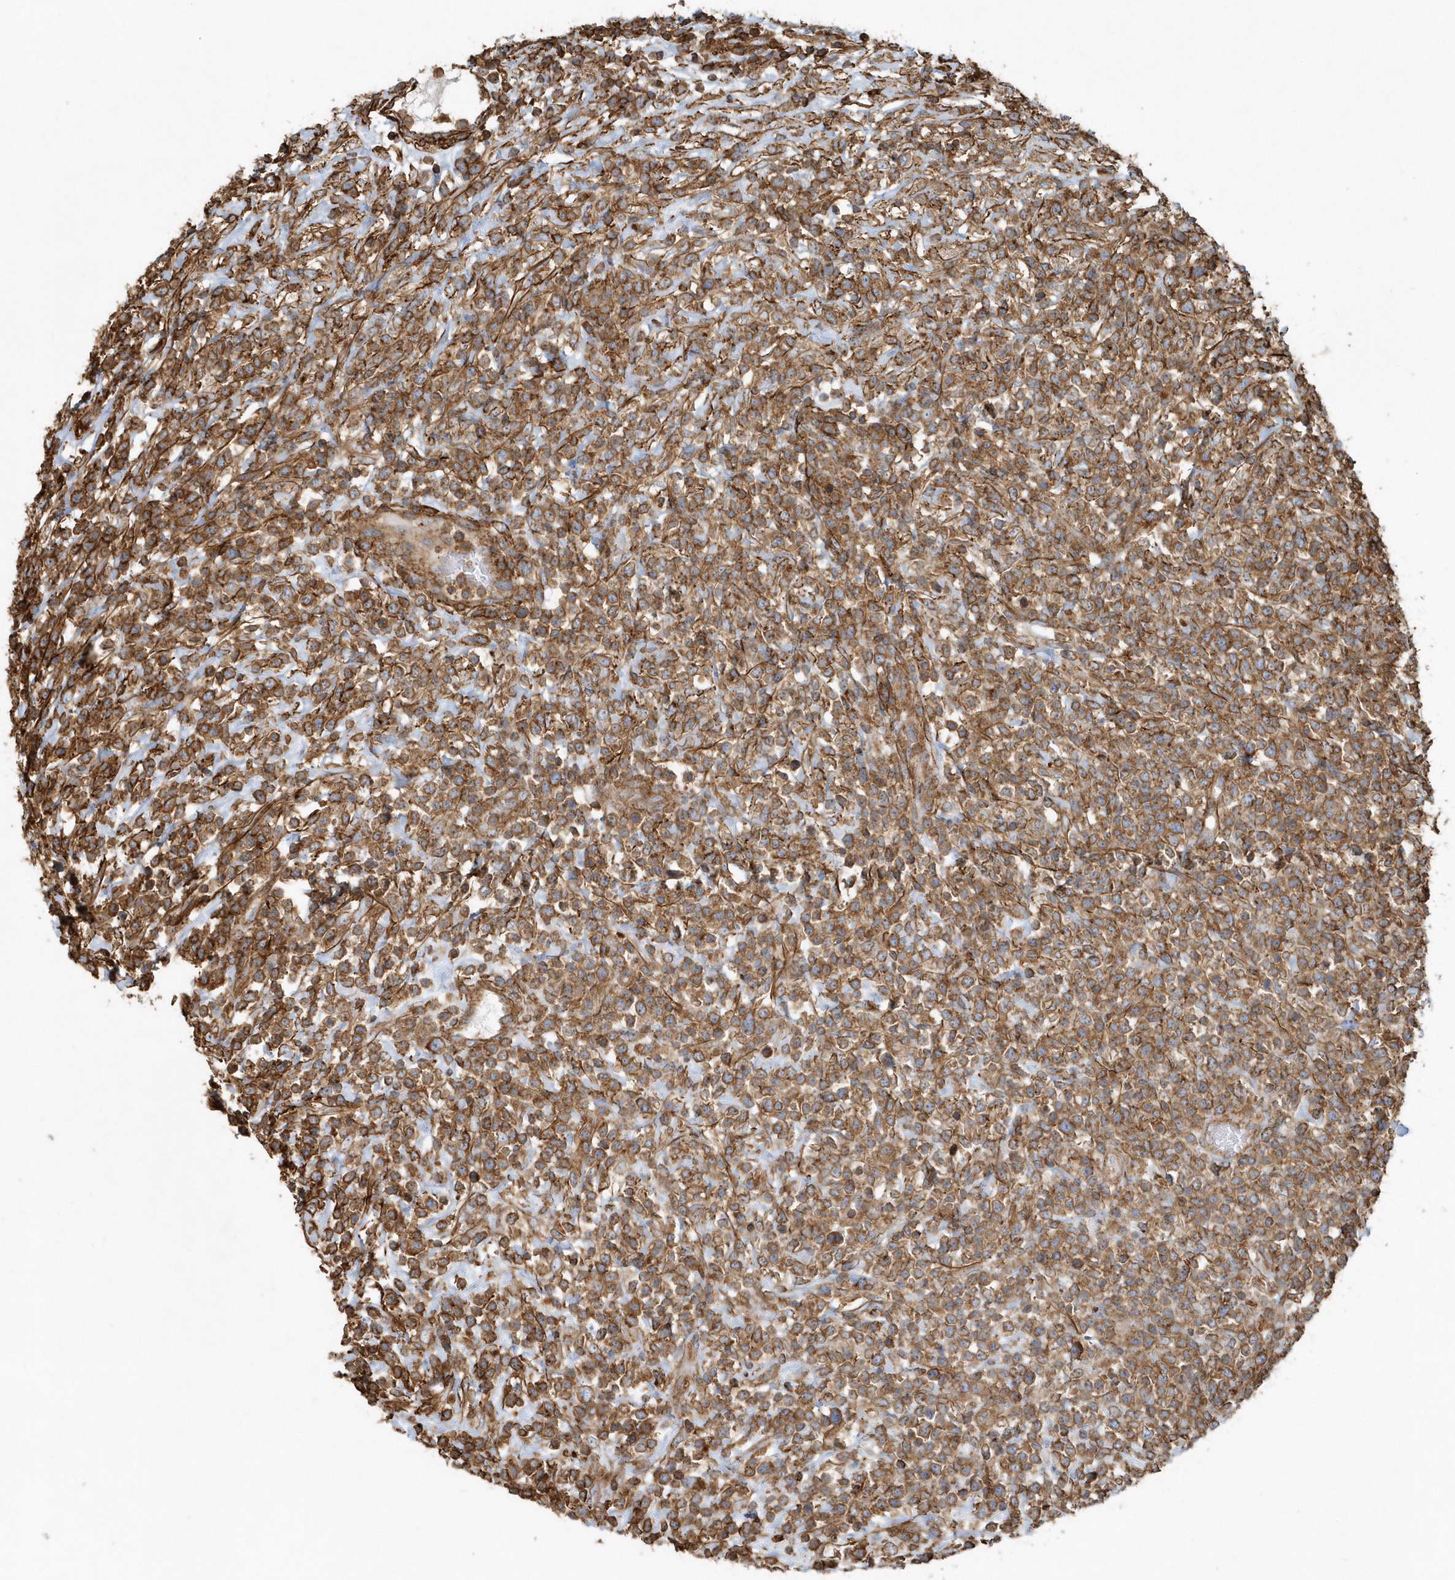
{"staining": {"intensity": "moderate", "quantity": ">75%", "location": "cytoplasmic/membranous"}, "tissue": "lymphoma", "cell_type": "Tumor cells", "image_type": "cancer", "snomed": [{"axis": "morphology", "description": "Malignant lymphoma, non-Hodgkin's type, High grade"}, {"axis": "topography", "description": "Colon"}], "caption": "DAB (3,3'-diaminobenzidine) immunohistochemical staining of malignant lymphoma, non-Hodgkin's type (high-grade) shows moderate cytoplasmic/membranous protein positivity in about >75% of tumor cells.", "gene": "MMUT", "patient": {"sex": "female", "age": 53}}